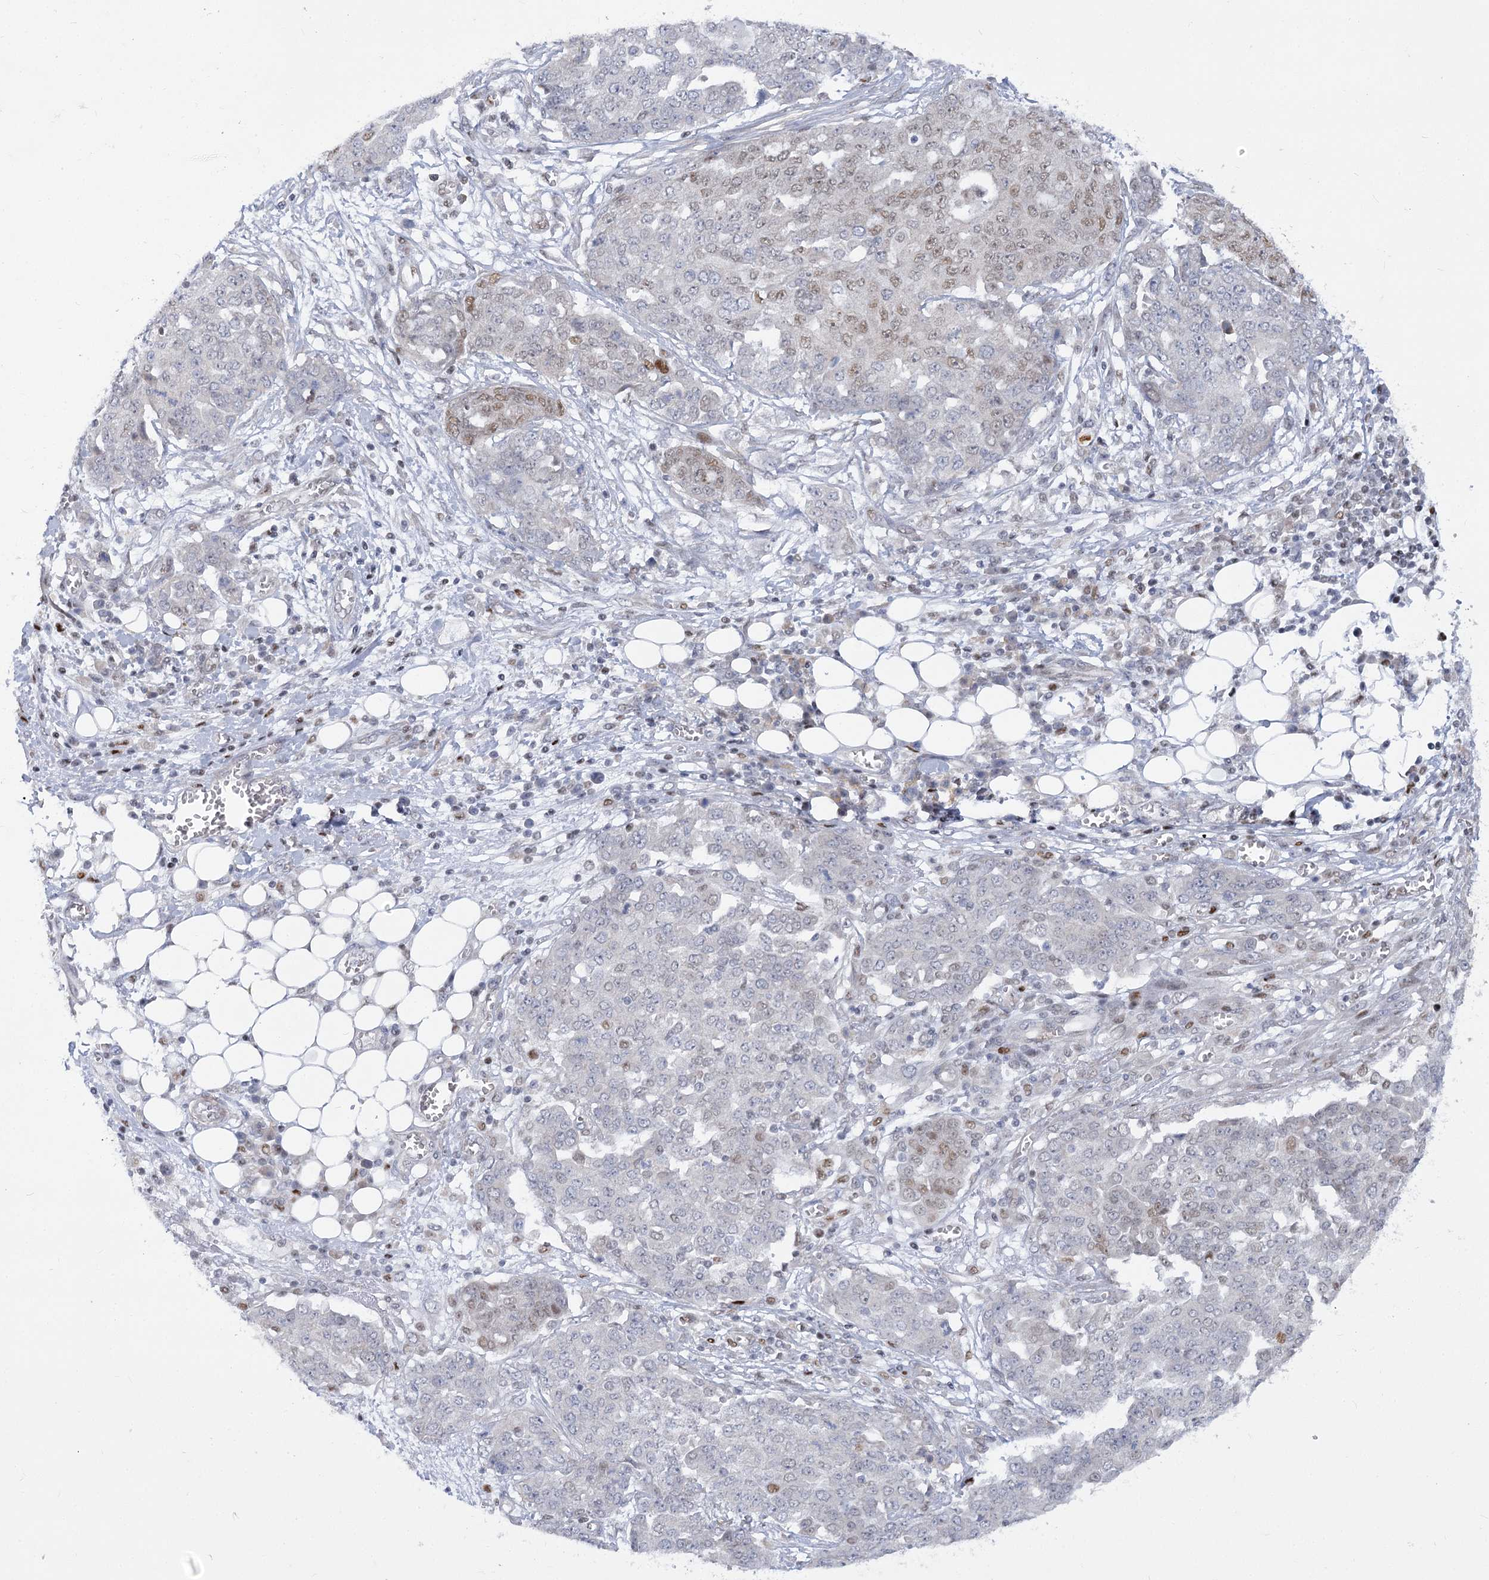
{"staining": {"intensity": "weak", "quantity": "25%-75%", "location": "nuclear"}, "tissue": "ovarian cancer", "cell_type": "Tumor cells", "image_type": "cancer", "snomed": [{"axis": "morphology", "description": "Cystadenocarcinoma, serous, NOS"}, {"axis": "topography", "description": "Soft tissue"}, {"axis": "topography", "description": "Ovary"}], "caption": "Human ovarian cancer stained with a brown dye displays weak nuclear positive staining in about 25%-75% of tumor cells.", "gene": "ARSI", "patient": {"sex": "female", "age": 57}}